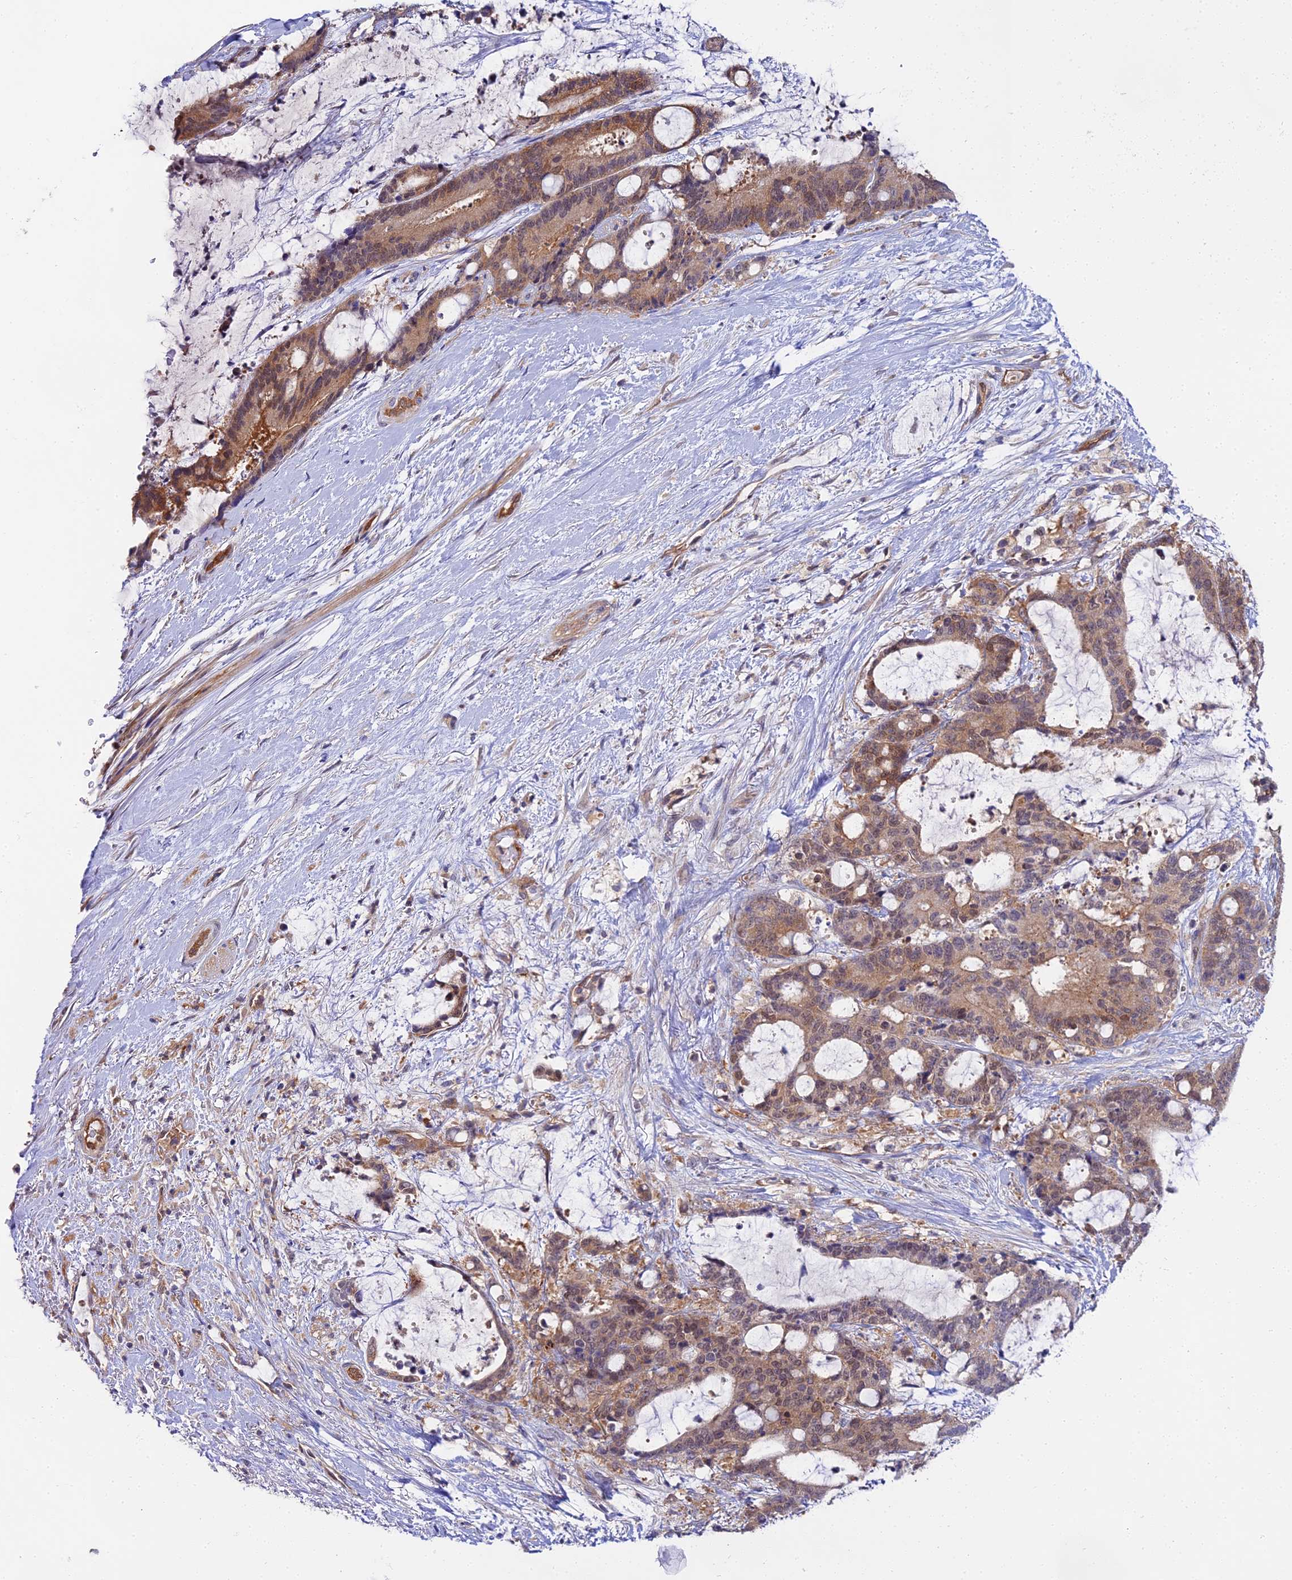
{"staining": {"intensity": "moderate", "quantity": ">75%", "location": "cytoplasmic/membranous,nuclear"}, "tissue": "liver cancer", "cell_type": "Tumor cells", "image_type": "cancer", "snomed": [{"axis": "morphology", "description": "Normal tissue, NOS"}, {"axis": "morphology", "description": "Cholangiocarcinoma"}, {"axis": "topography", "description": "Liver"}, {"axis": "topography", "description": "Peripheral nerve tissue"}], "caption": "Tumor cells exhibit moderate cytoplasmic/membranous and nuclear expression in approximately >75% of cells in liver cancer.", "gene": "PPP2R2C", "patient": {"sex": "female", "age": 73}}